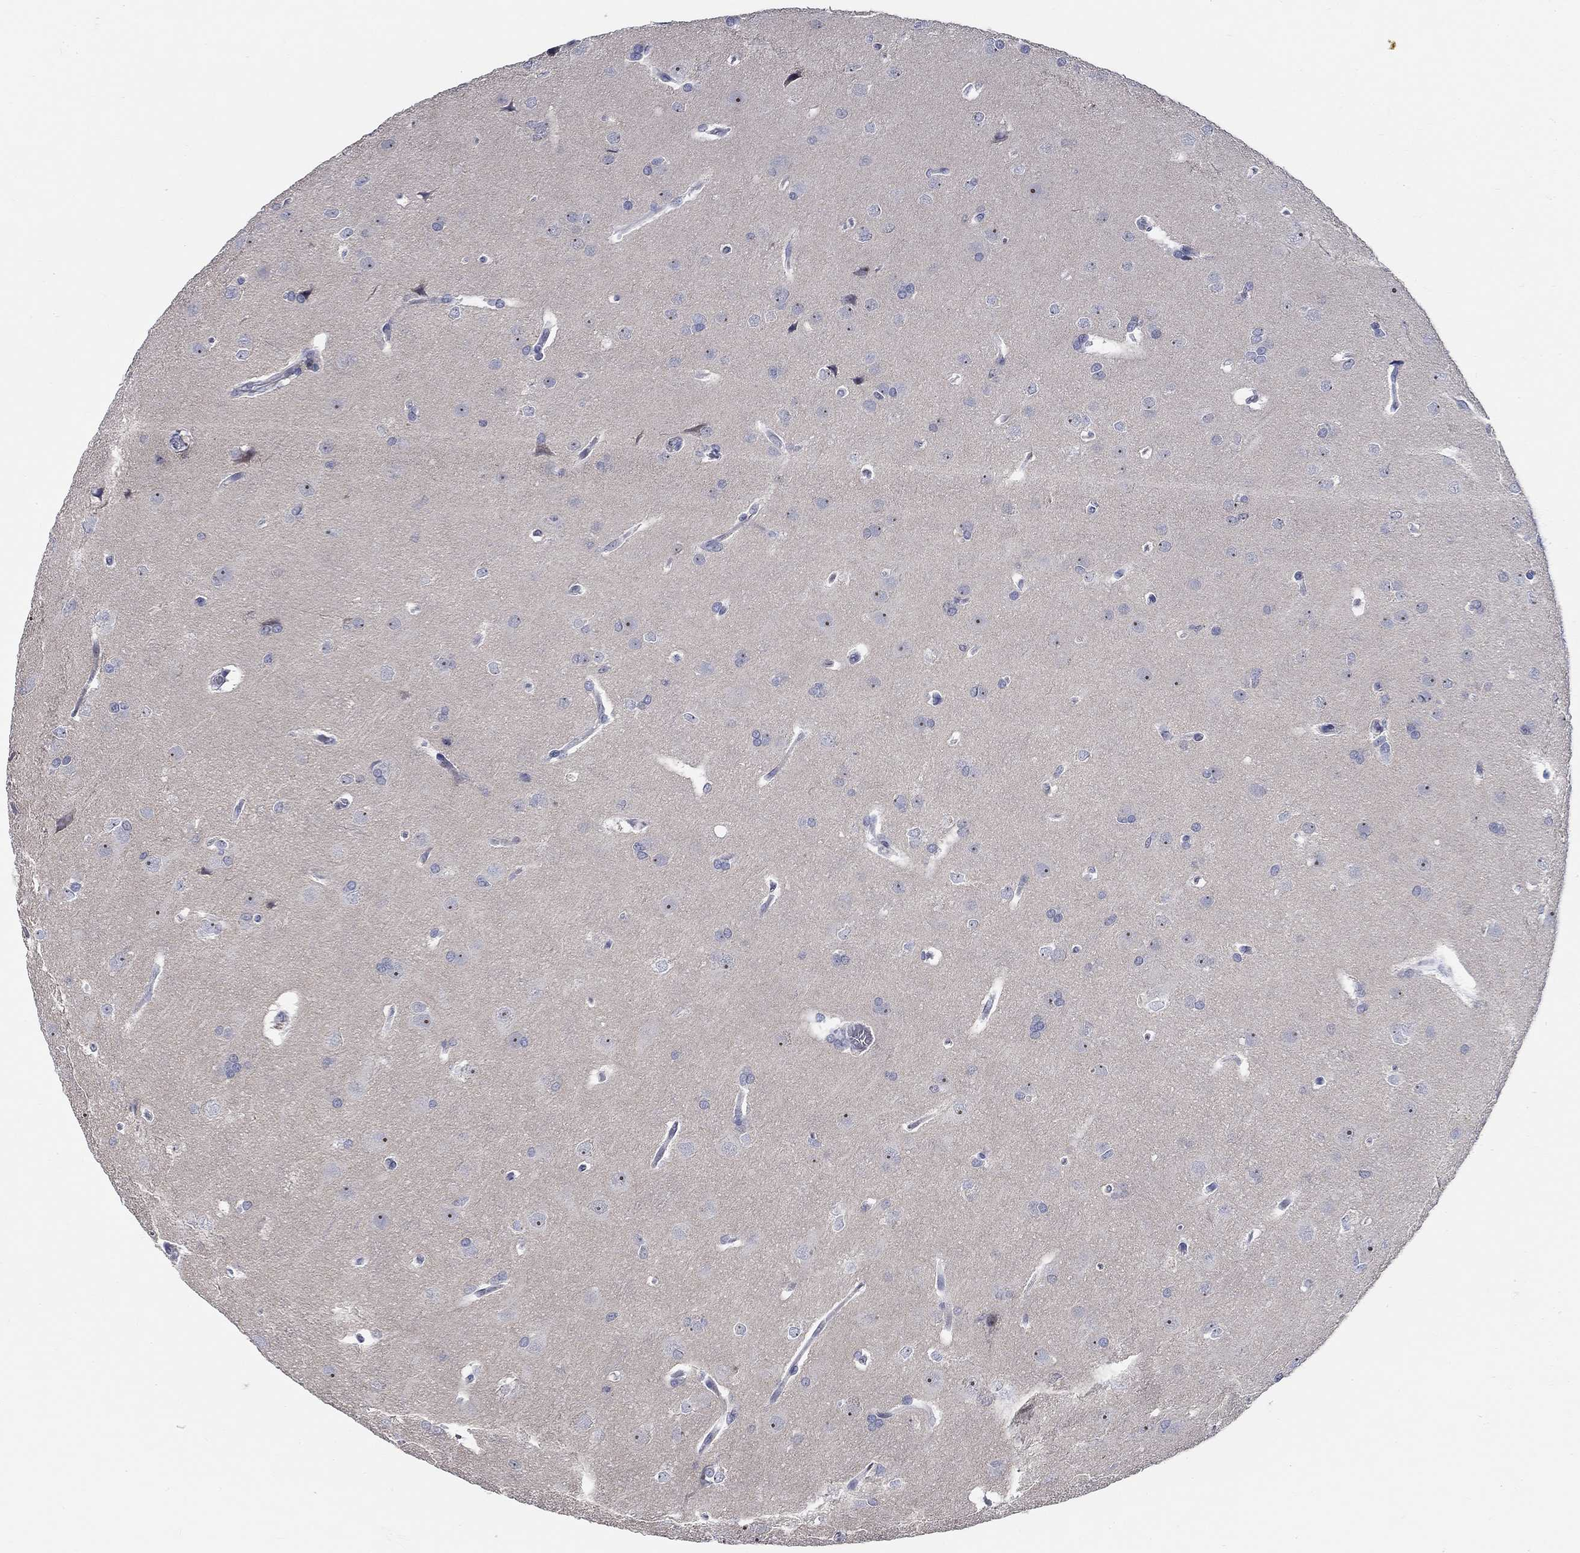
{"staining": {"intensity": "negative", "quantity": "none", "location": "none"}, "tissue": "glioma", "cell_type": "Tumor cells", "image_type": "cancer", "snomed": [{"axis": "morphology", "description": "Glioma, malignant, Low grade"}, {"axis": "topography", "description": "Brain"}], "caption": "This is an immunohistochemistry image of human low-grade glioma (malignant). There is no positivity in tumor cells.", "gene": "SMIM18", "patient": {"sex": "female", "age": 32}}